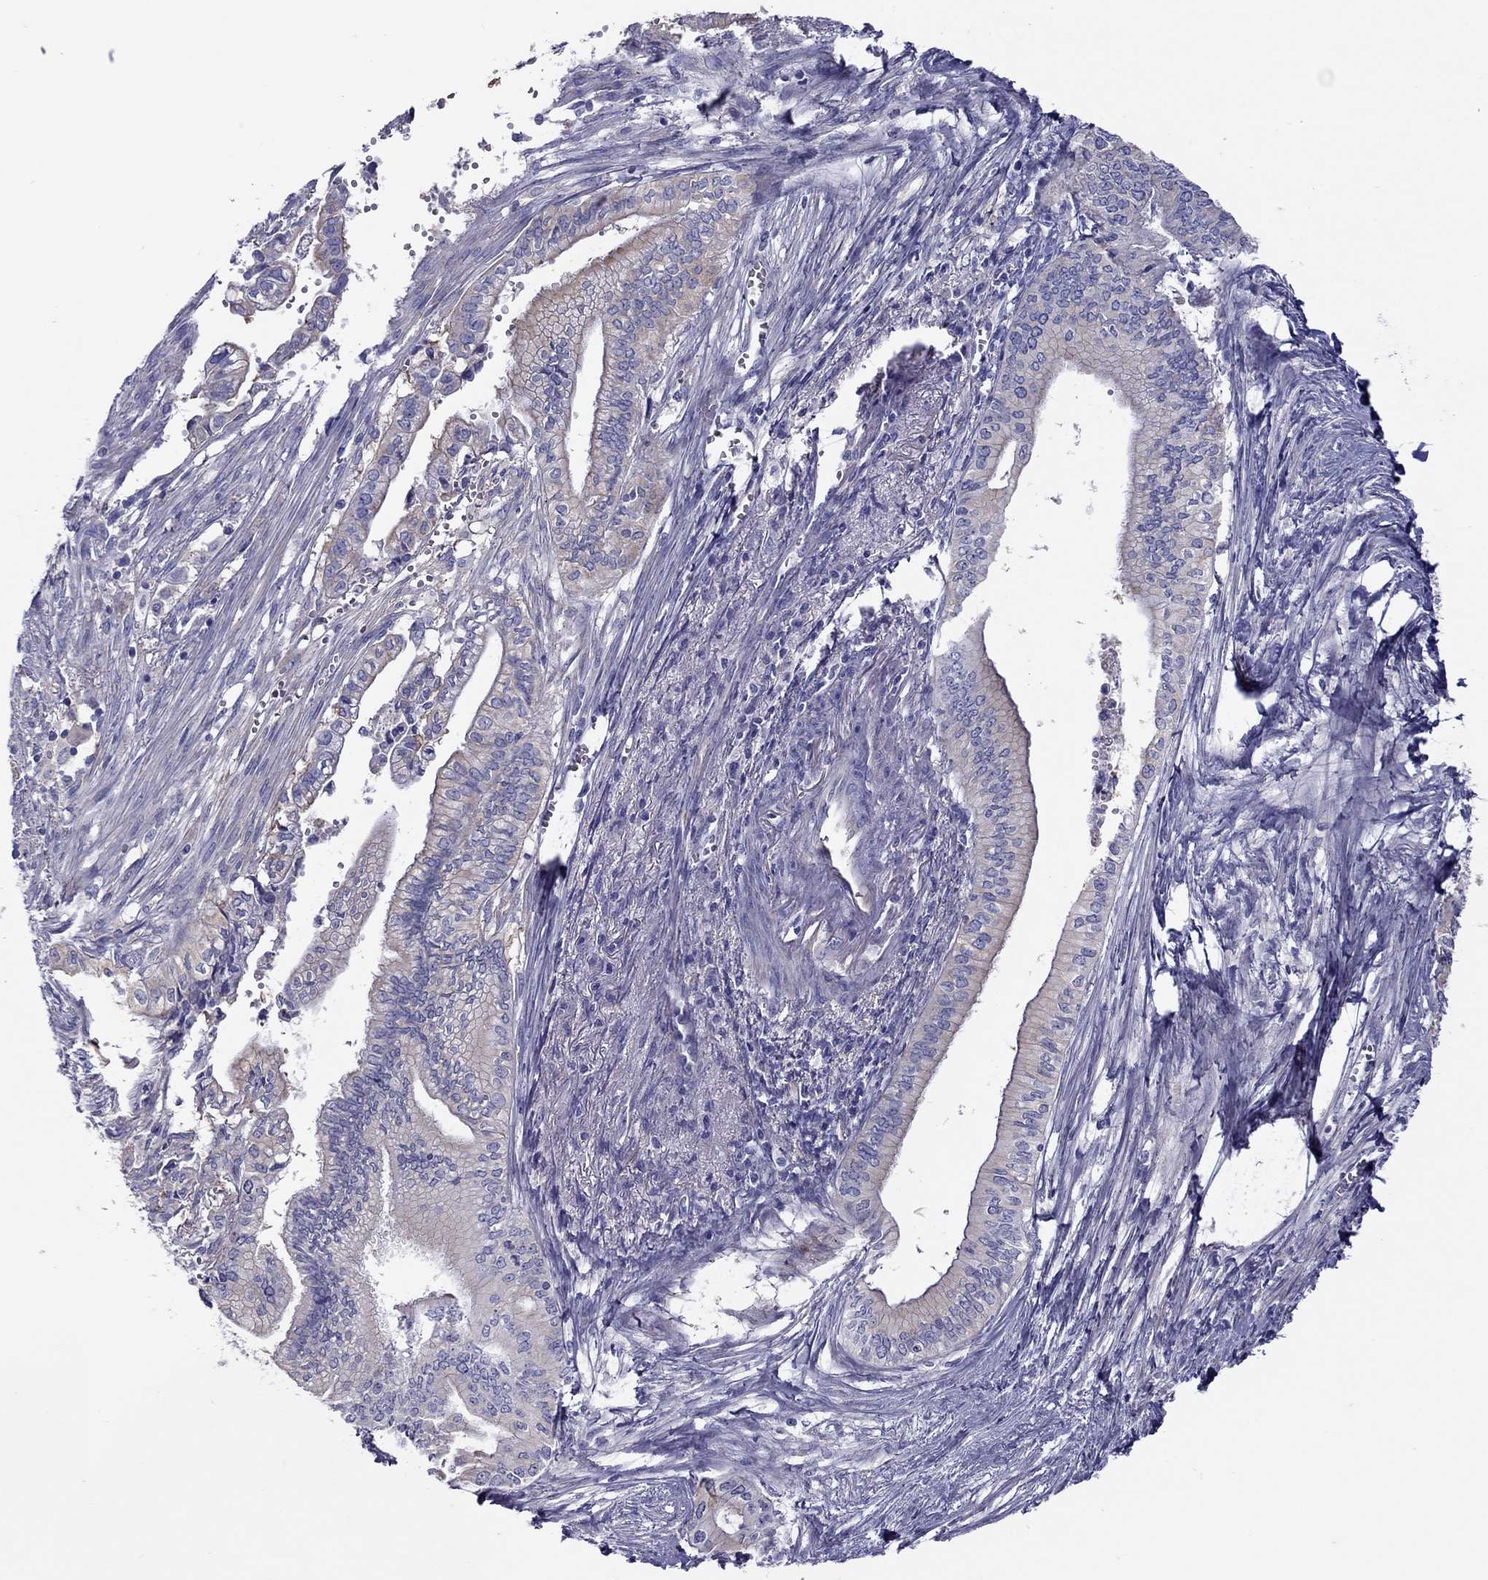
{"staining": {"intensity": "negative", "quantity": "none", "location": "none"}, "tissue": "pancreatic cancer", "cell_type": "Tumor cells", "image_type": "cancer", "snomed": [{"axis": "morphology", "description": "Adenocarcinoma, NOS"}, {"axis": "topography", "description": "Pancreas"}], "caption": "Immunohistochemistry (IHC) of human pancreatic cancer (adenocarcinoma) exhibits no positivity in tumor cells.", "gene": "ALOX15B", "patient": {"sex": "female", "age": 61}}